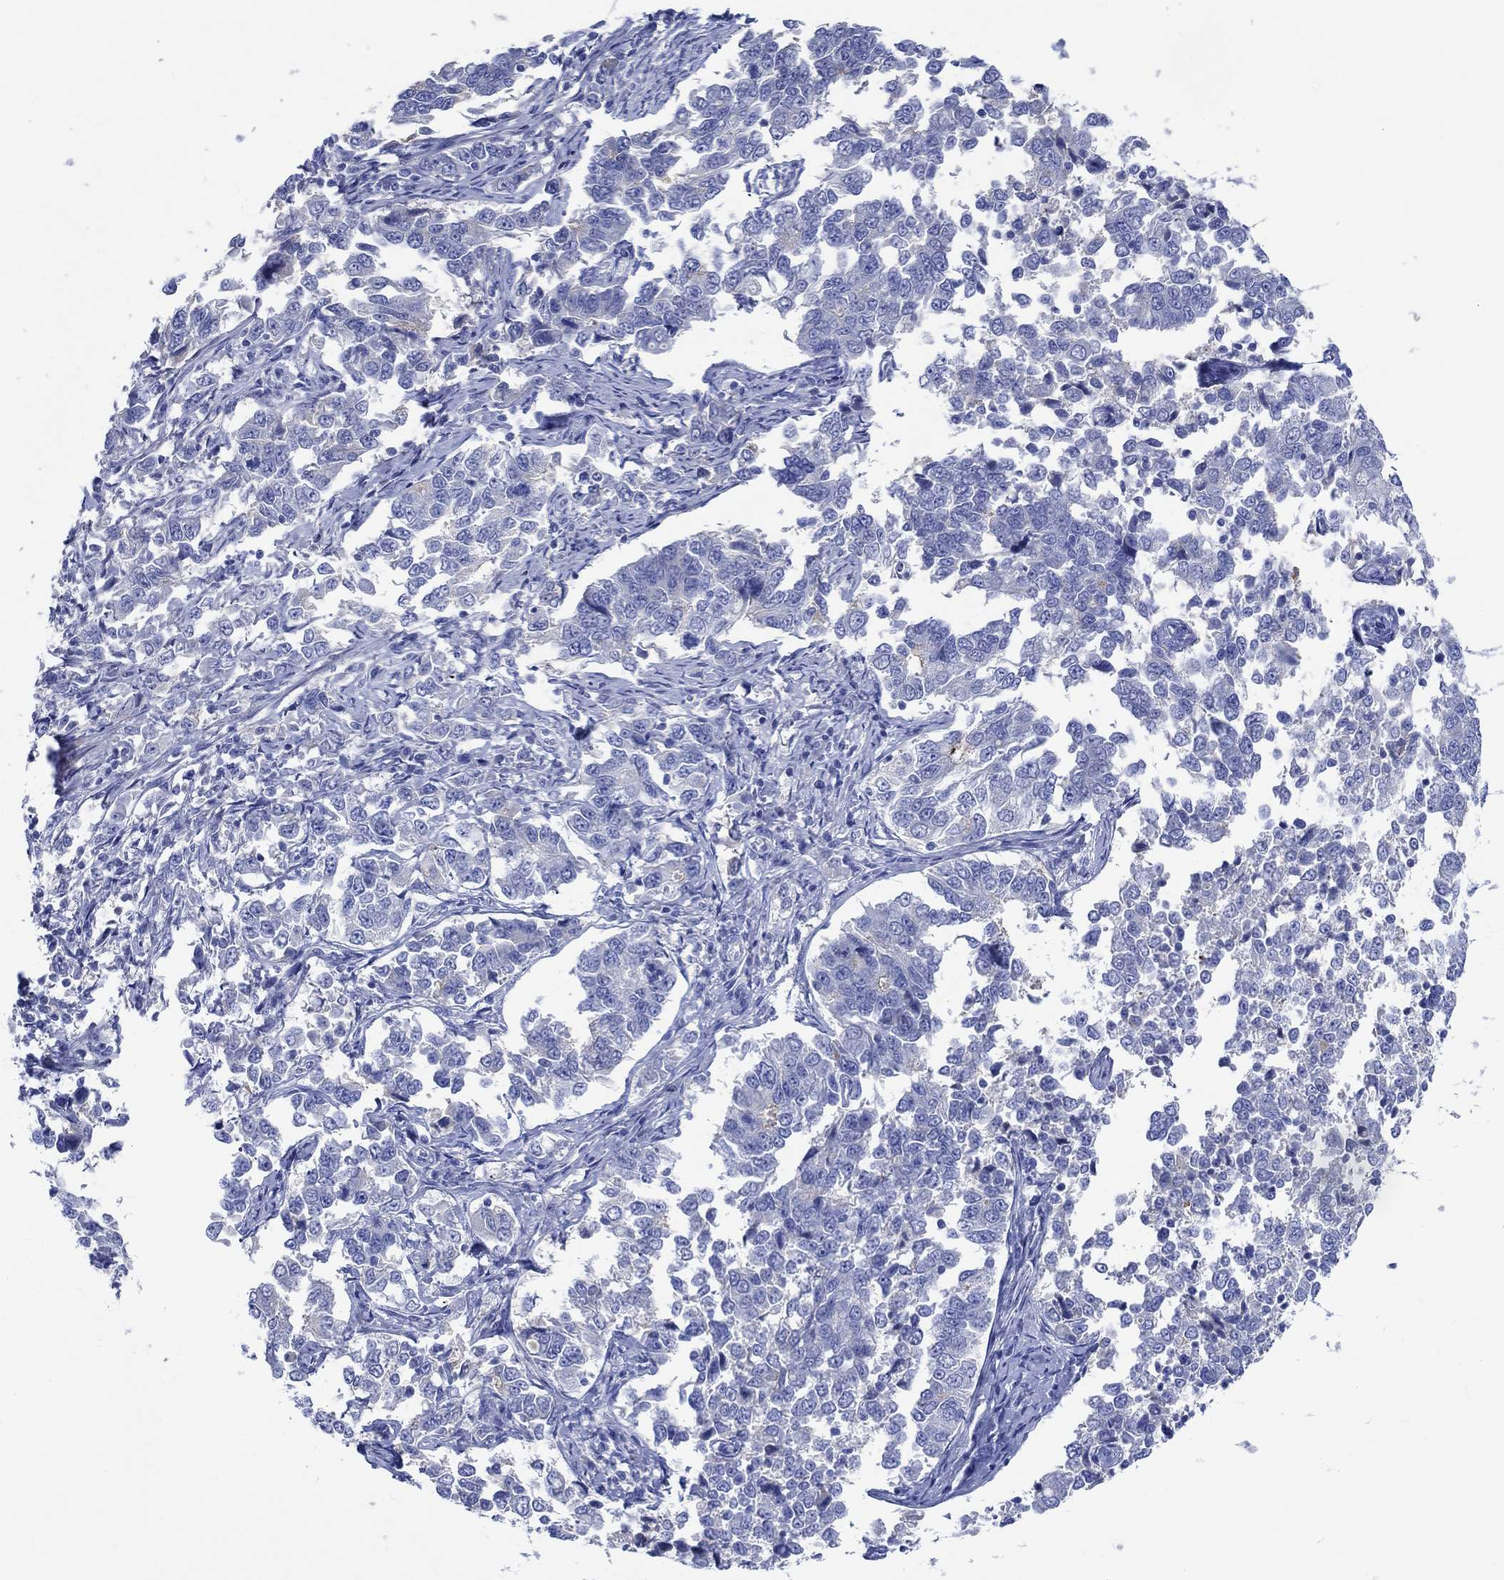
{"staining": {"intensity": "negative", "quantity": "none", "location": "none"}, "tissue": "endometrial cancer", "cell_type": "Tumor cells", "image_type": "cancer", "snomed": [{"axis": "morphology", "description": "Adenocarcinoma, NOS"}, {"axis": "topography", "description": "Endometrium"}], "caption": "Immunohistochemistry of human adenocarcinoma (endometrial) demonstrates no expression in tumor cells.", "gene": "SHISA4", "patient": {"sex": "female", "age": 43}}